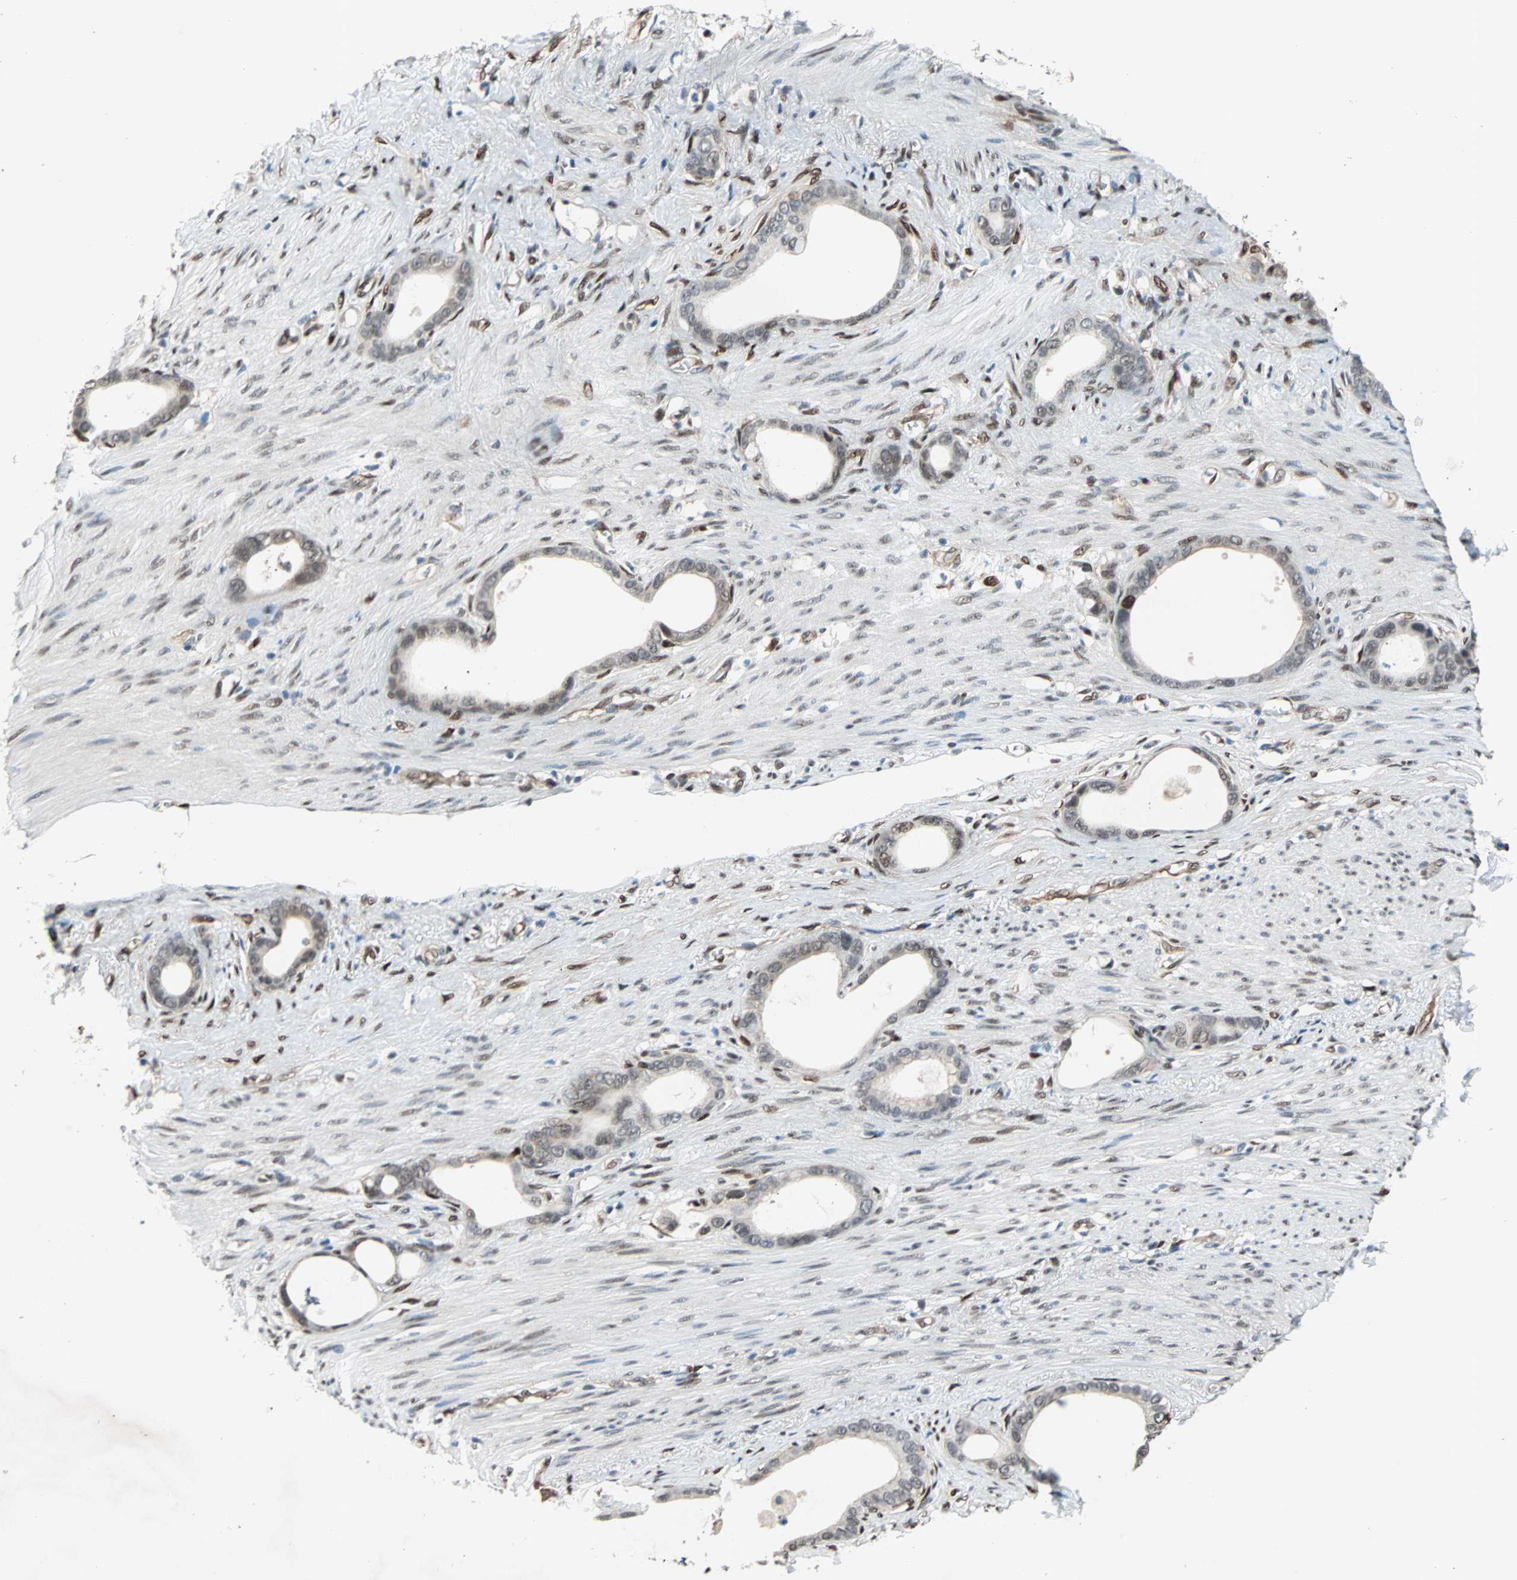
{"staining": {"intensity": "weak", "quantity": ">75%", "location": "cytoplasmic/membranous,nuclear"}, "tissue": "stomach cancer", "cell_type": "Tumor cells", "image_type": "cancer", "snomed": [{"axis": "morphology", "description": "Adenocarcinoma, NOS"}, {"axis": "topography", "description": "Stomach"}], "caption": "The immunohistochemical stain shows weak cytoplasmic/membranous and nuclear positivity in tumor cells of adenocarcinoma (stomach) tissue.", "gene": "WWTR1", "patient": {"sex": "female", "age": 75}}